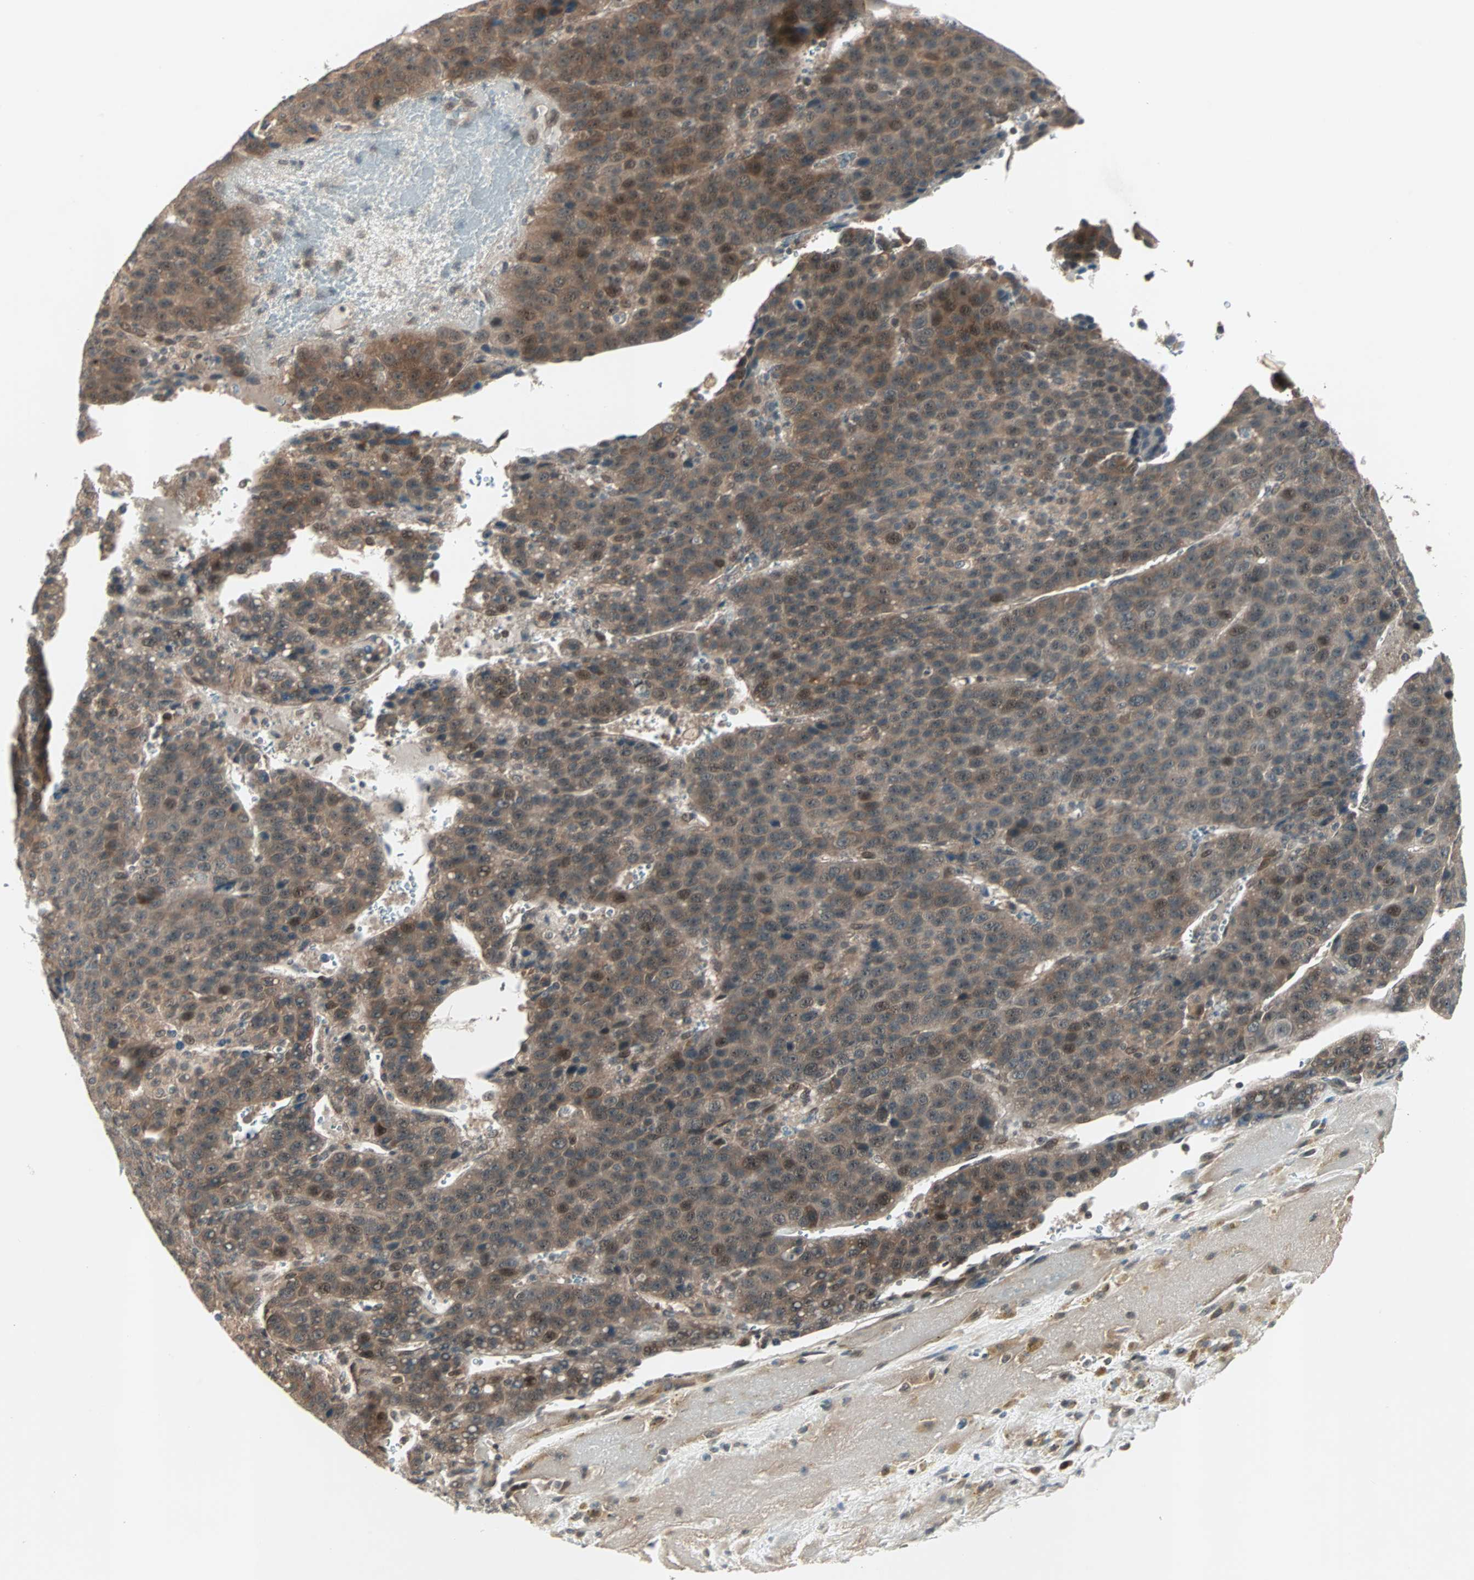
{"staining": {"intensity": "moderate", "quantity": ">75%", "location": "cytoplasmic/membranous"}, "tissue": "liver cancer", "cell_type": "Tumor cells", "image_type": "cancer", "snomed": [{"axis": "morphology", "description": "Carcinoma, Hepatocellular, NOS"}, {"axis": "topography", "description": "Liver"}], "caption": "Protein expression analysis of liver hepatocellular carcinoma exhibits moderate cytoplasmic/membranous expression in about >75% of tumor cells.", "gene": "PGBD1", "patient": {"sex": "female", "age": 53}}